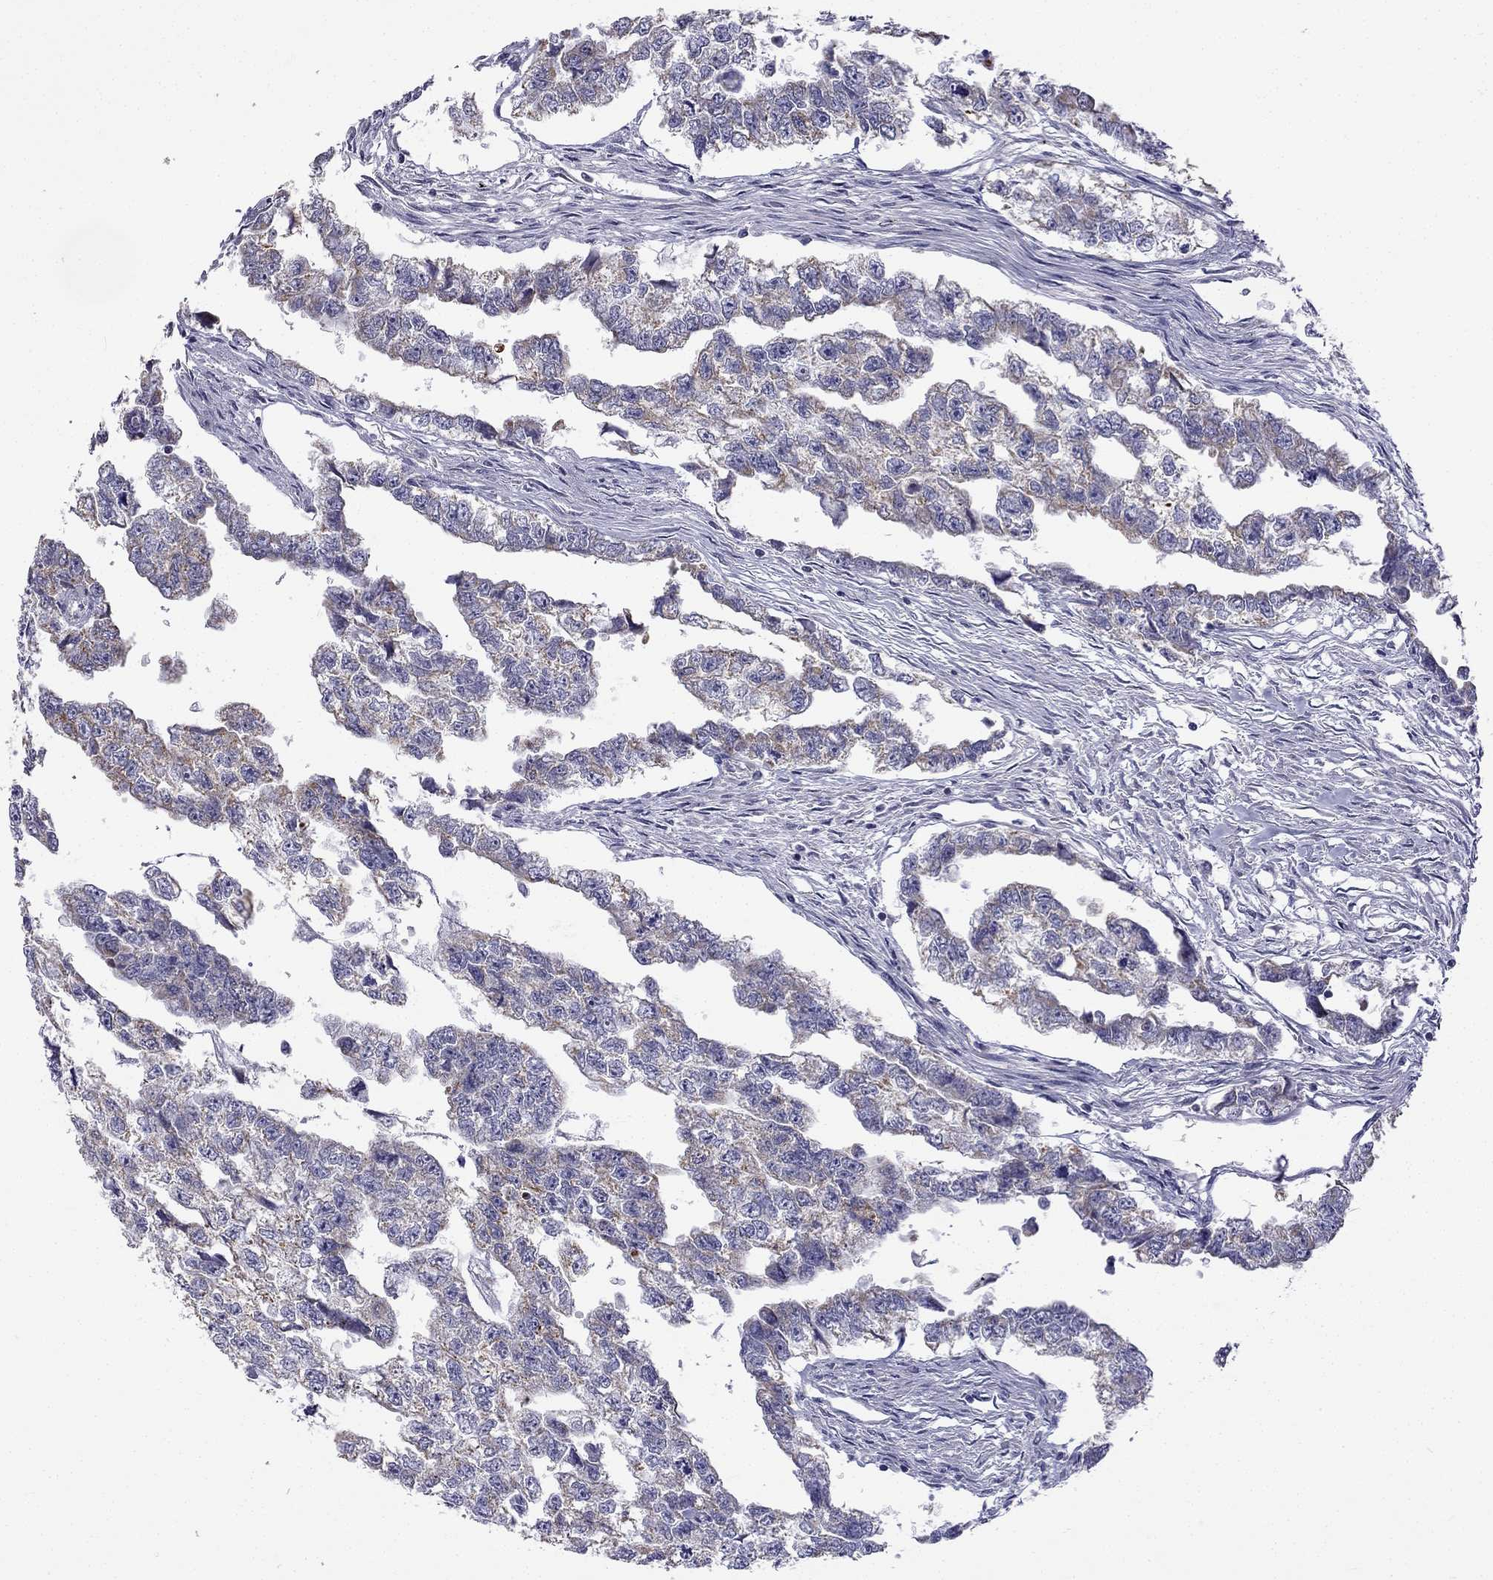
{"staining": {"intensity": "moderate", "quantity": "<25%", "location": "cytoplasmic/membranous"}, "tissue": "testis cancer", "cell_type": "Tumor cells", "image_type": "cancer", "snomed": [{"axis": "morphology", "description": "Carcinoma, Embryonal, NOS"}, {"axis": "morphology", "description": "Teratoma, malignant, NOS"}, {"axis": "topography", "description": "Testis"}], "caption": "Immunohistochemistry (IHC) photomicrograph of malignant teratoma (testis) stained for a protein (brown), which reveals low levels of moderate cytoplasmic/membranous expression in approximately <25% of tumor cells.", "gene": "C5orf49", "patient": {"sex": "male", "age": 44}}